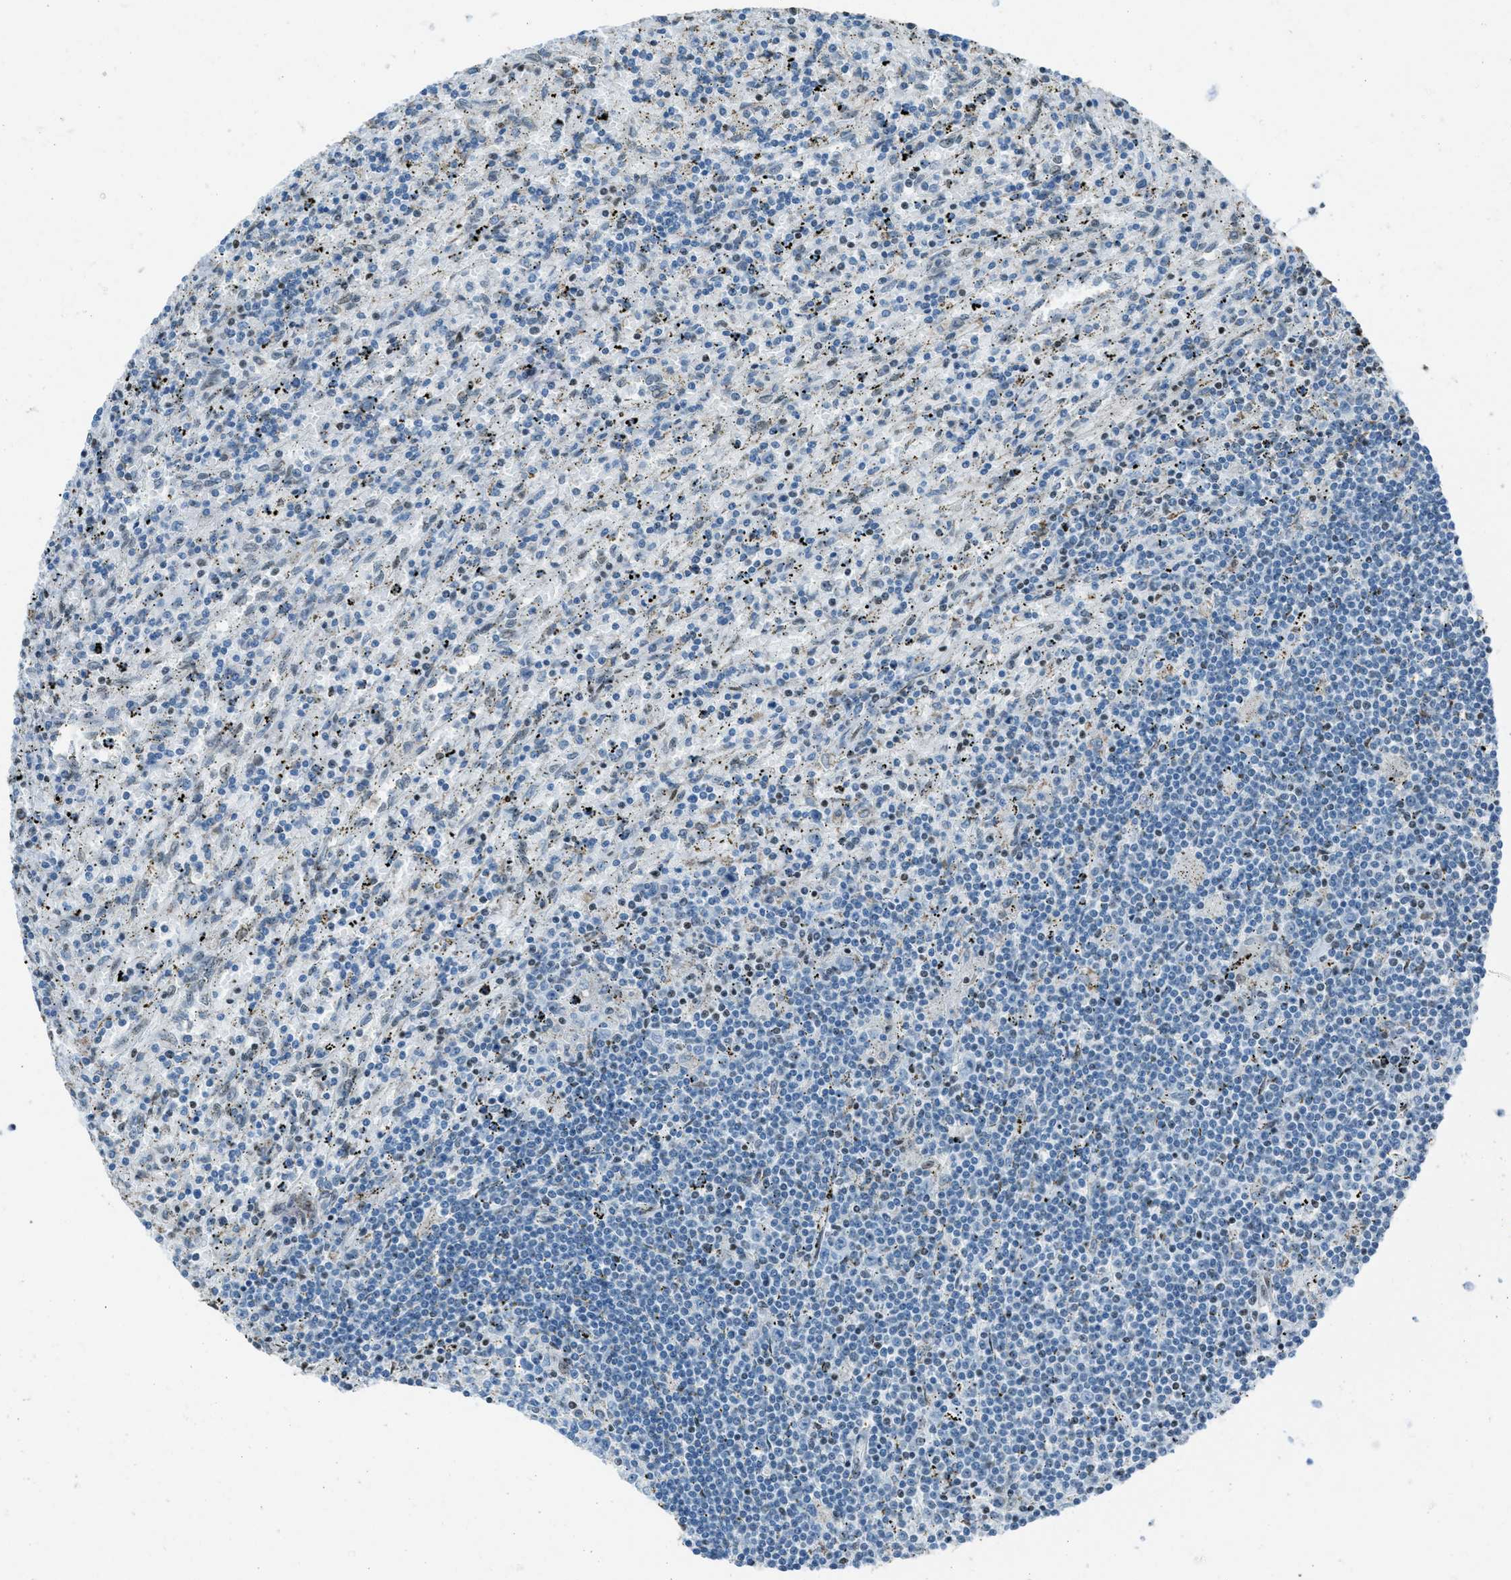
{"staining": {"intensity": "negative", "quantity": "none", "location": "none"}, "tissue": "lymphoma", "cell_type": "Tumor cells", "image_type": "cancer", "snomed": [{"axis": "morphology", "description": "Malignant lymphoma, non-Hodgkin's type, Low grade"}, {"axis": "topography", "description": "Spleen"}], "caption": "Tumor cells show no significant protein expression in lymphoma.", "gene": "SLFN5", "patient": {"sex": "male", "age": 76}}